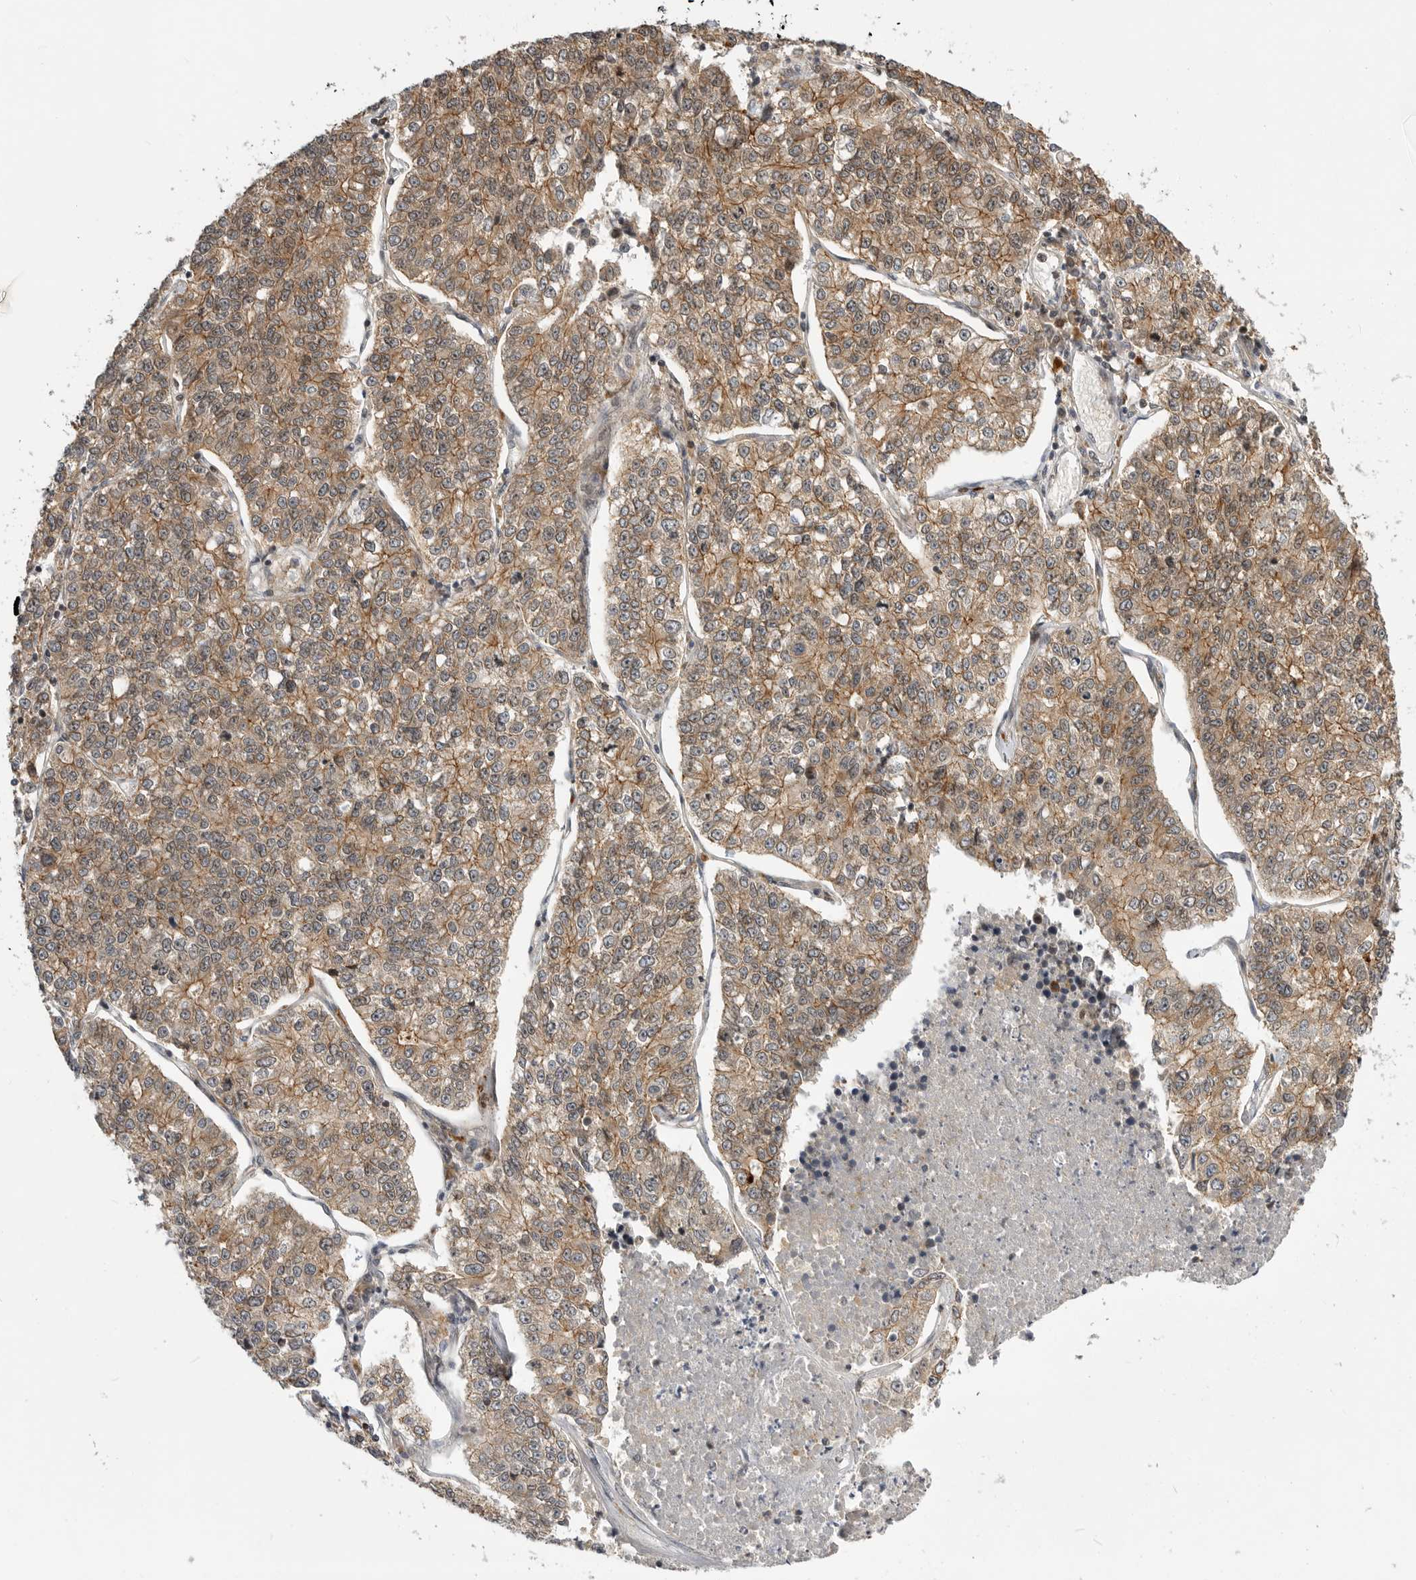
{"staining": {"intensity": "moderate", "quantity": ">75%", "location": "cytoplasmic/membranous"}, "tissue": "lung cancer", "cell_type": "Tumor cells", "image_type": "cancer", "snomed": [{"axis": "morphology", "description": "Adenocarcinoma, NOS"}, {"axis": "topography", "description": "Lung"}], "caption": "This is a photomicrograph of IHC staining of lung adenocarcinoma, which shows moderate expression in the cytoplasmic/membranous of tumor cells.", "gene": "CSNK1G3", "patient": {"sex": "male", "age": 49}}